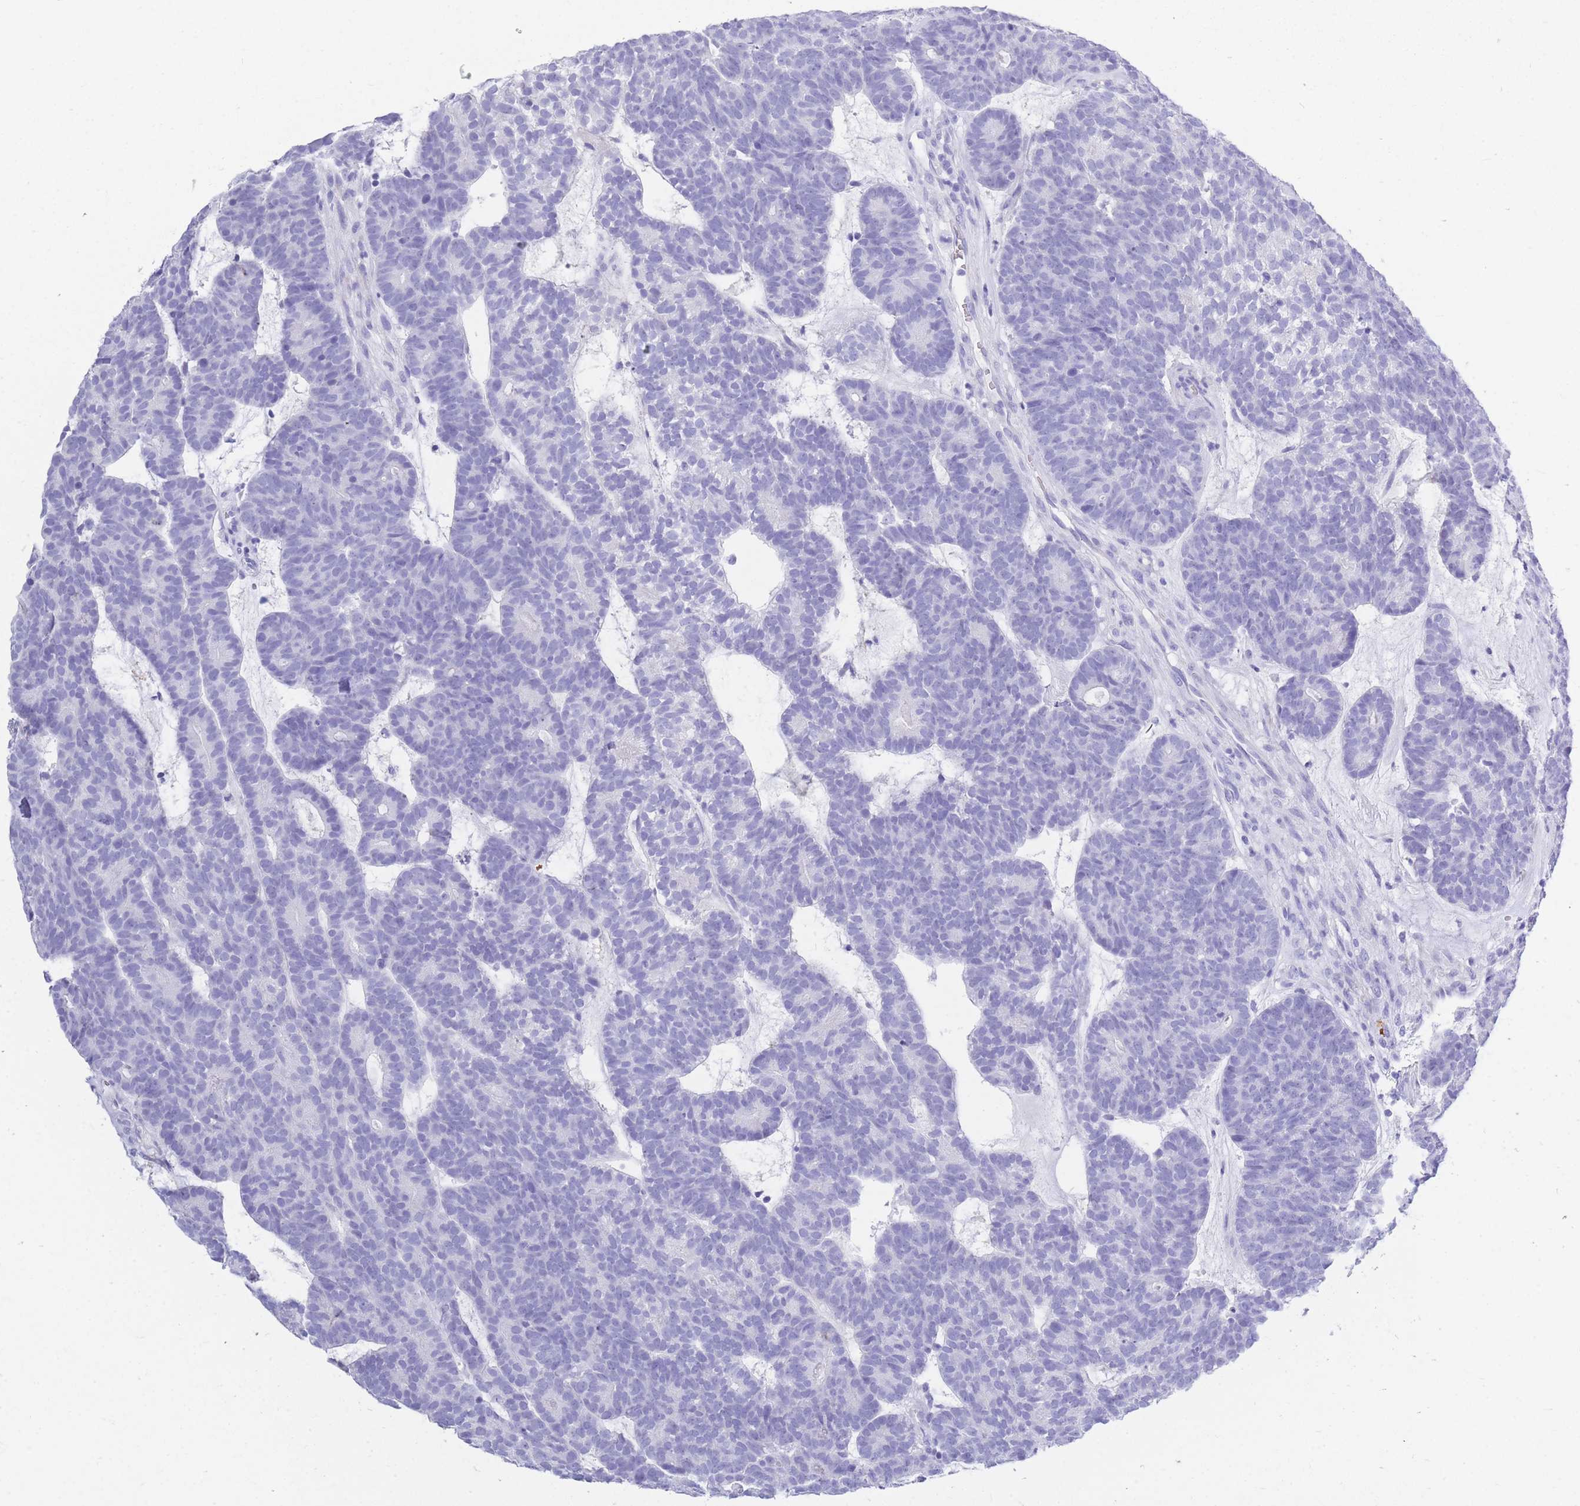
{"staining": {"intensity": "negative", "quantity": "none", "location": "none"}, "tissue": "head and neck cancer", "cell_type": "Tumor cells", "image_type": "cancer", "snomed": [{"axis": "morphology", "description": "Adenocarcinoma, NOS"}, {"axis": "topography", "description": "Head-Neck"}], "caption": "DAB (3,3'-diaminobenzidine) immunohistochemical staining of head and neck adenocarcinoma displays no significant staining in tumor cells.", "gene": "ZFP62", "patient": {"sex": "female", "age": 81}}